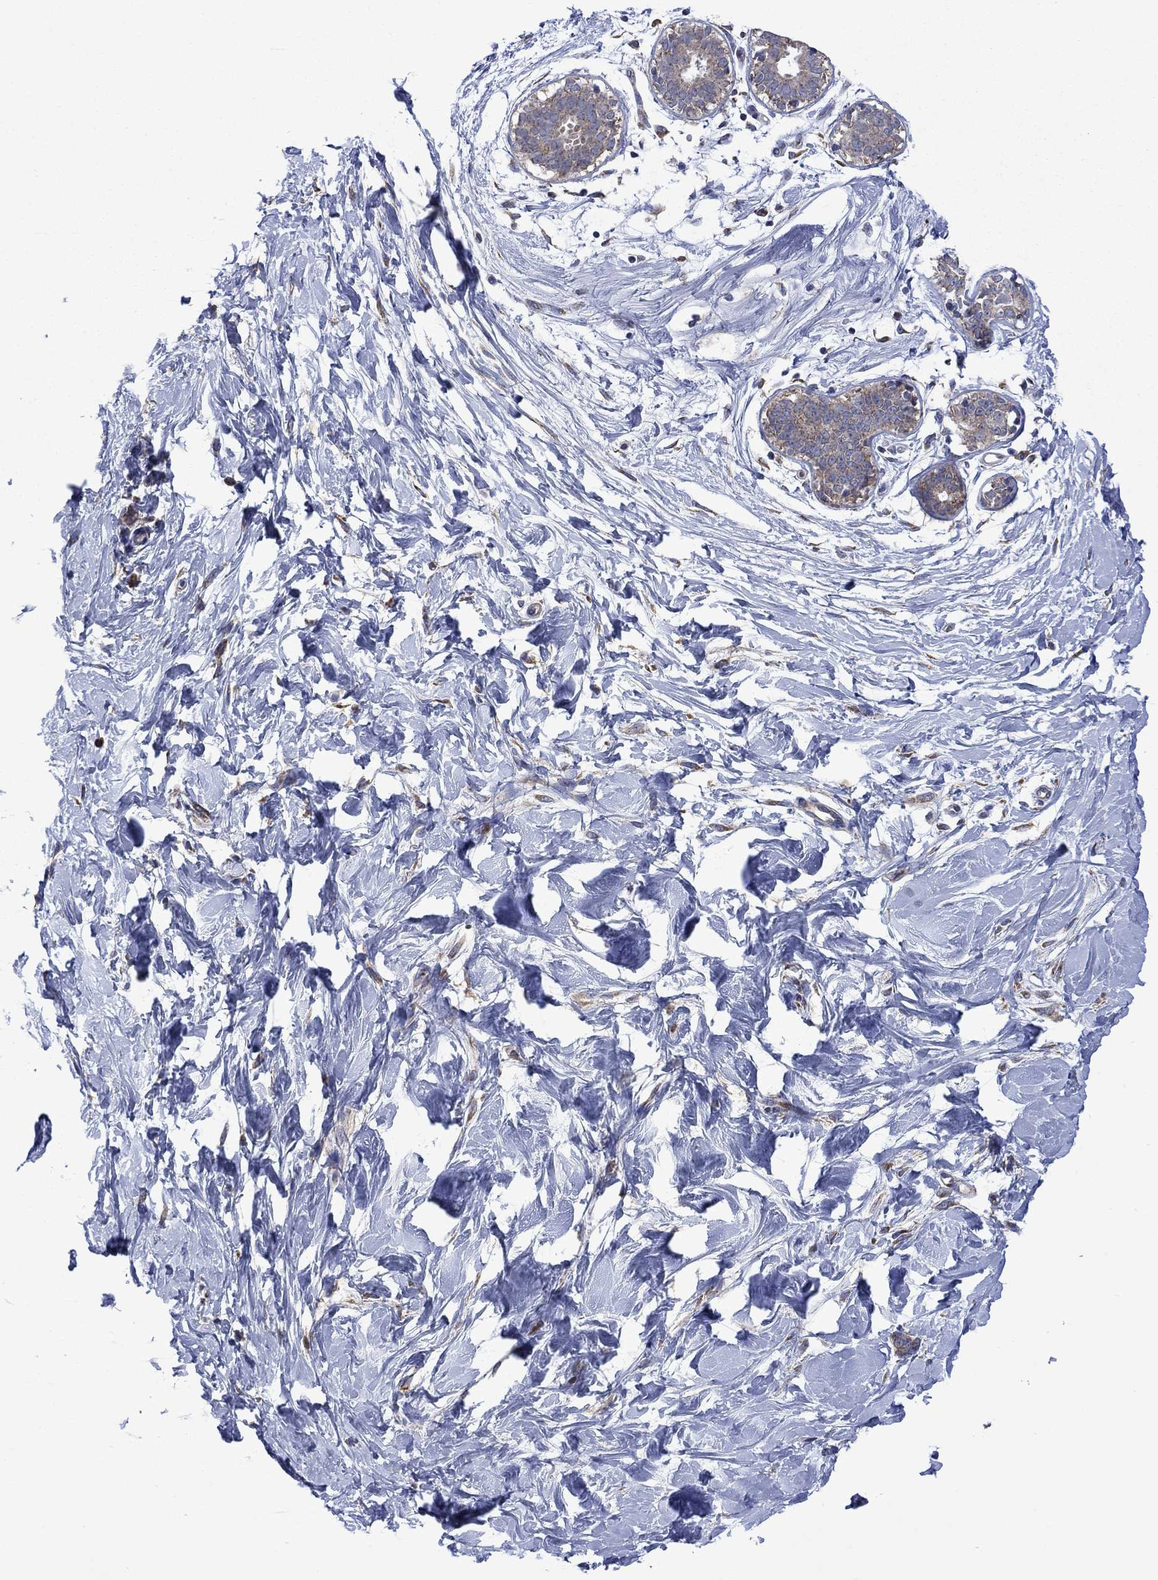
{"staining": {"intensity": "weak", "quantity": "25%-75%", "location": "cytoplasmic/membranous"}, "tissue": "breast", "cell_type": "Glandular cells", "image_type": "normal", "snomed": [{"axis": "morphology", "description": "Normal tissue, NOS"}, {"axis": "topography", "description": "Breast"}], "caption": "High-power microscopy captured an immunohistochemistry micrograph of benign breast, revealing weak cytoplasmic/membranous staining in about 25%-75% of glandular cells. (brown staining indicates protein expression, while blue staining denotes nuclei).", "gene": "FURIN", "patient": {"sex": "female", "age": 37}}